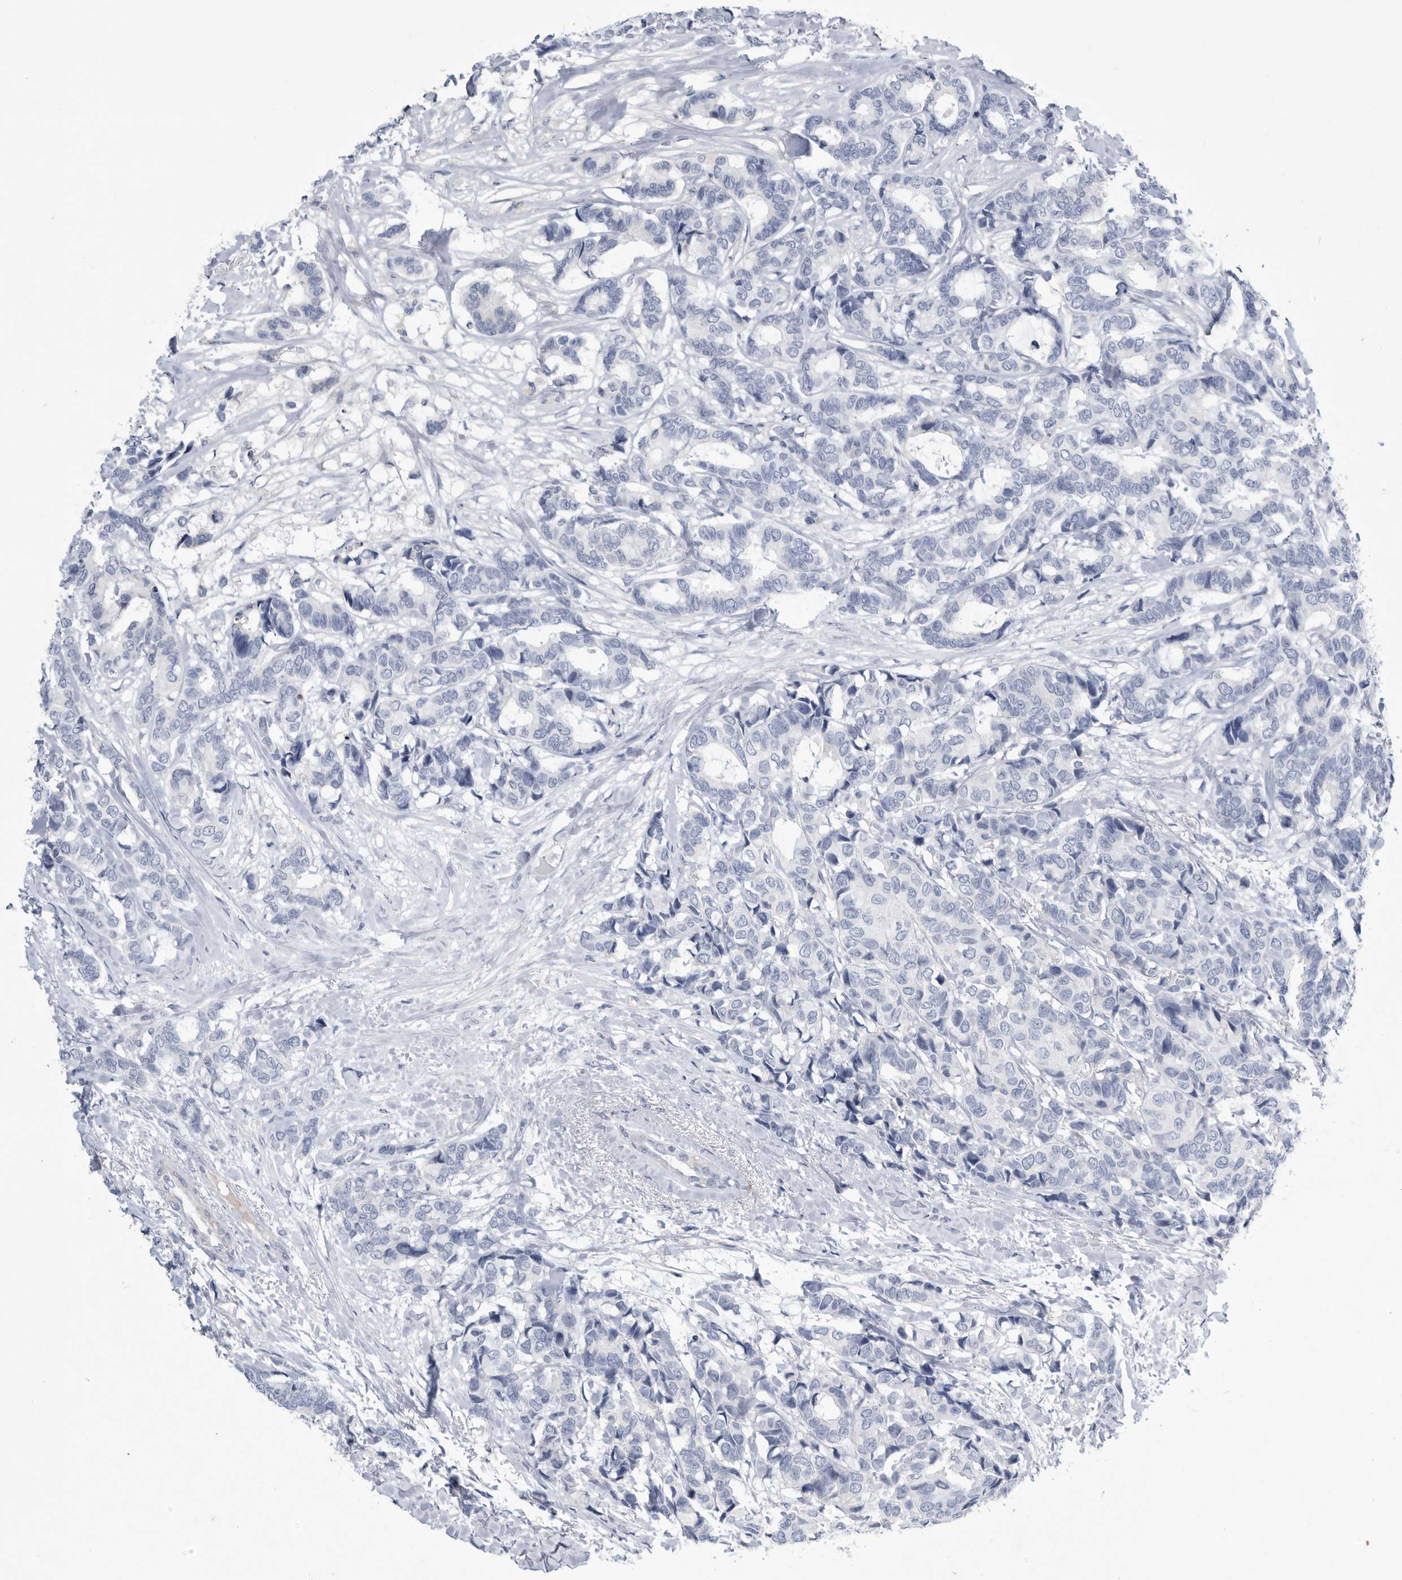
{"staining": {"intensity": "negative", "quantity": "none", "location": "none"}, "tissue": "breast cancer", "cell_type": "Tumor cells", "image_type": "cancer", "snomed": [{"axis": "morphology", "description": "Duct carcinoma"}, {"axis": "topography", "description": "Breast"}], "caption": "High magnification brightfield microscopy of breast cancer stained with DAB (3,3'-diaminobenzidine) (brown) and counterstained with hematoxylin (blue): tumor cells show no significant staining. (DAB (3,3'-diaminobenzidine) immunohistochemistry (IHC) visualized using brightfield microscopy, high magnification).", "gene": "BTBD6", "patient": {"sex": "female", "age": 87}}